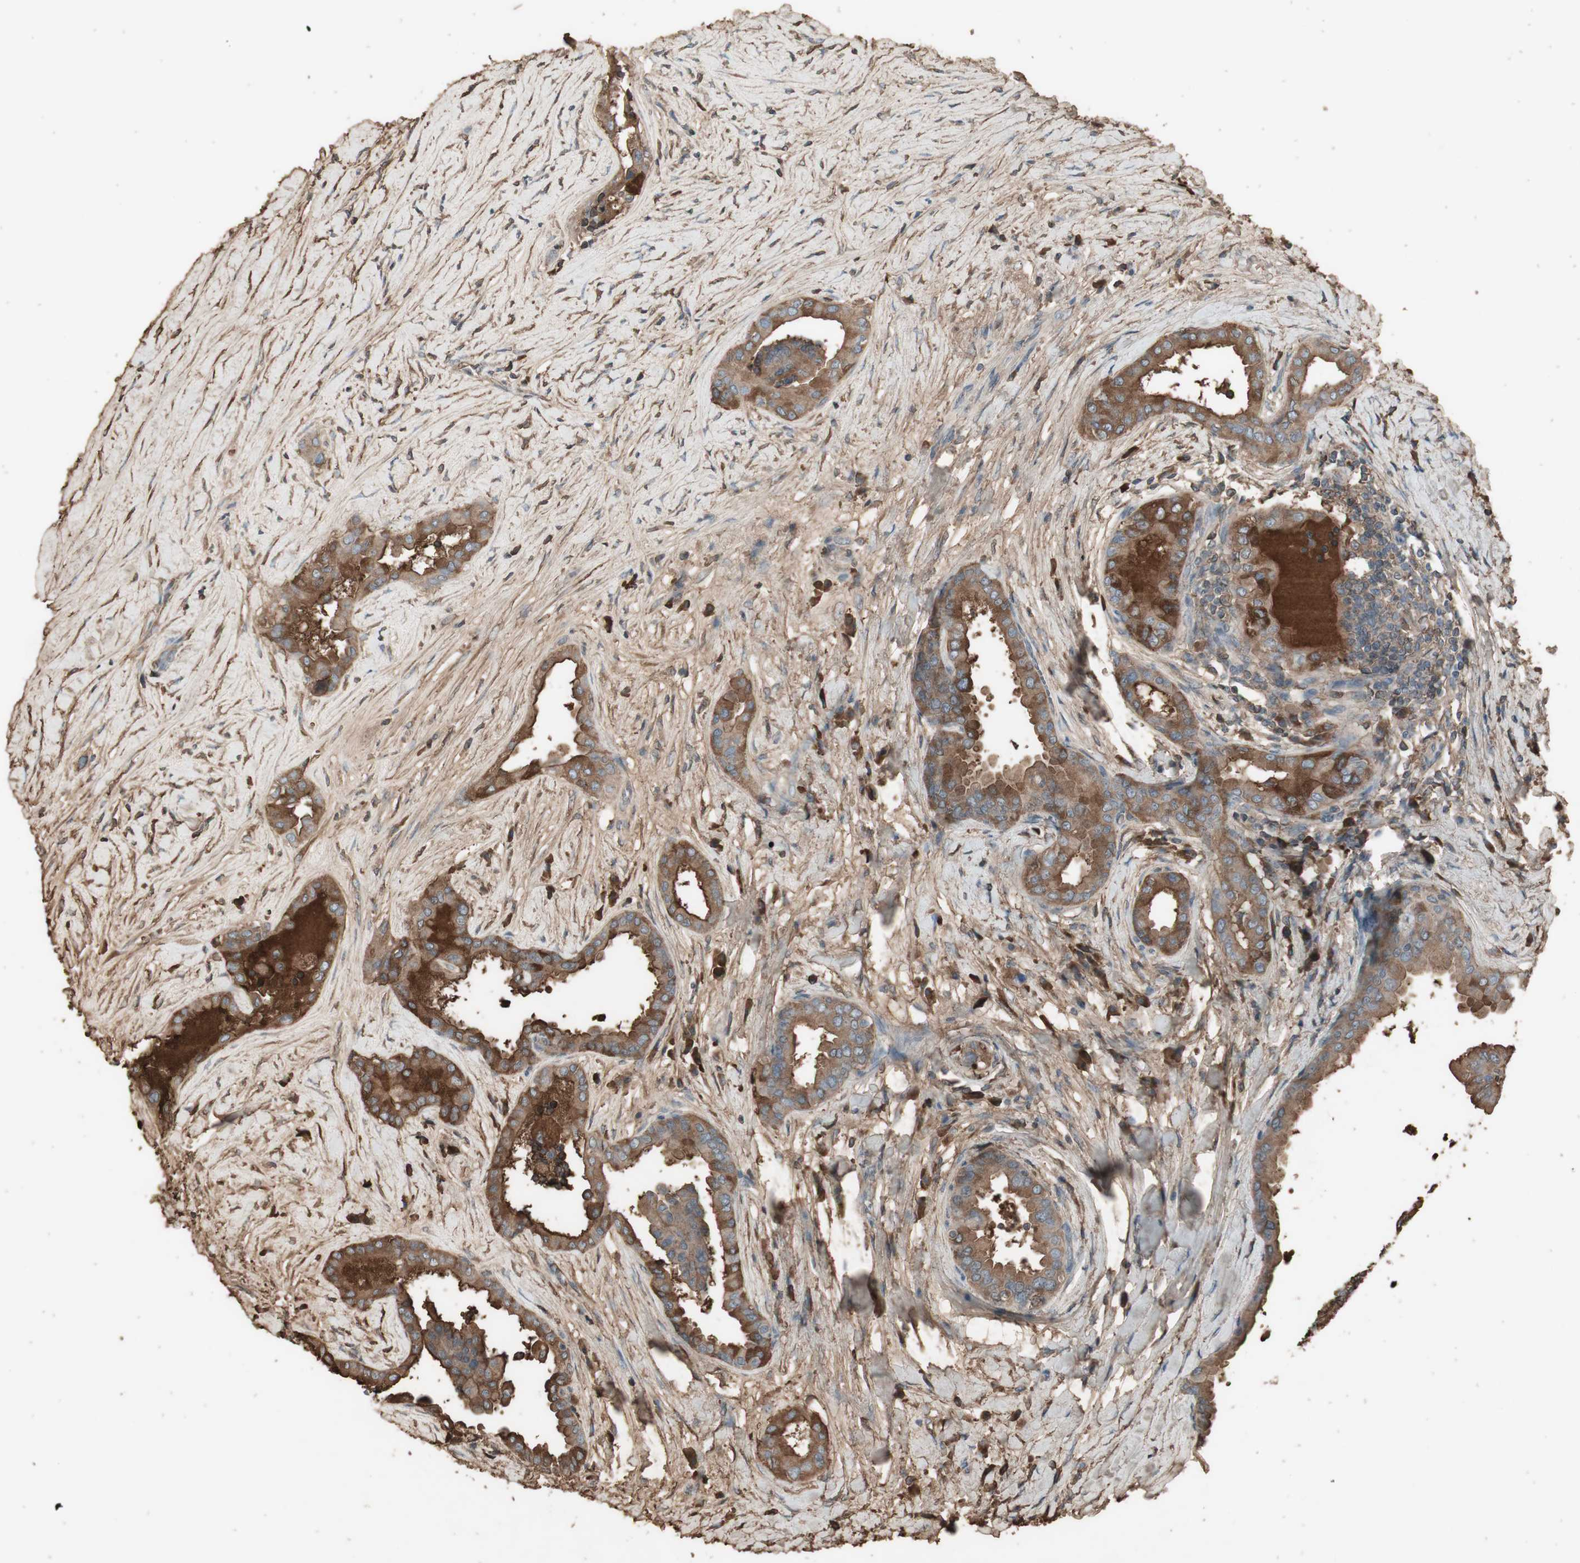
{"staining": {"intensity": "moderate", "quantity": ">75%", "location": "cytoplasmic/membranous"}, "tissue": "thyroid cancer", "cell_type": "Tumor cells", "image_type": "cancer", "snomed": [{"axis": "morphology", "description": "Papillary adenocarcinoma, NOS"}, {"axis": "topography", "description": "Thyroid gland"}], "caption": "A medium amount of moderate cytoplasmic/membranous staining is identified in approximately >75% of tumor cells in thyroid cancer tissue.", "gene": "MMP14", "patient": {"sex": "male", "age": 33}}